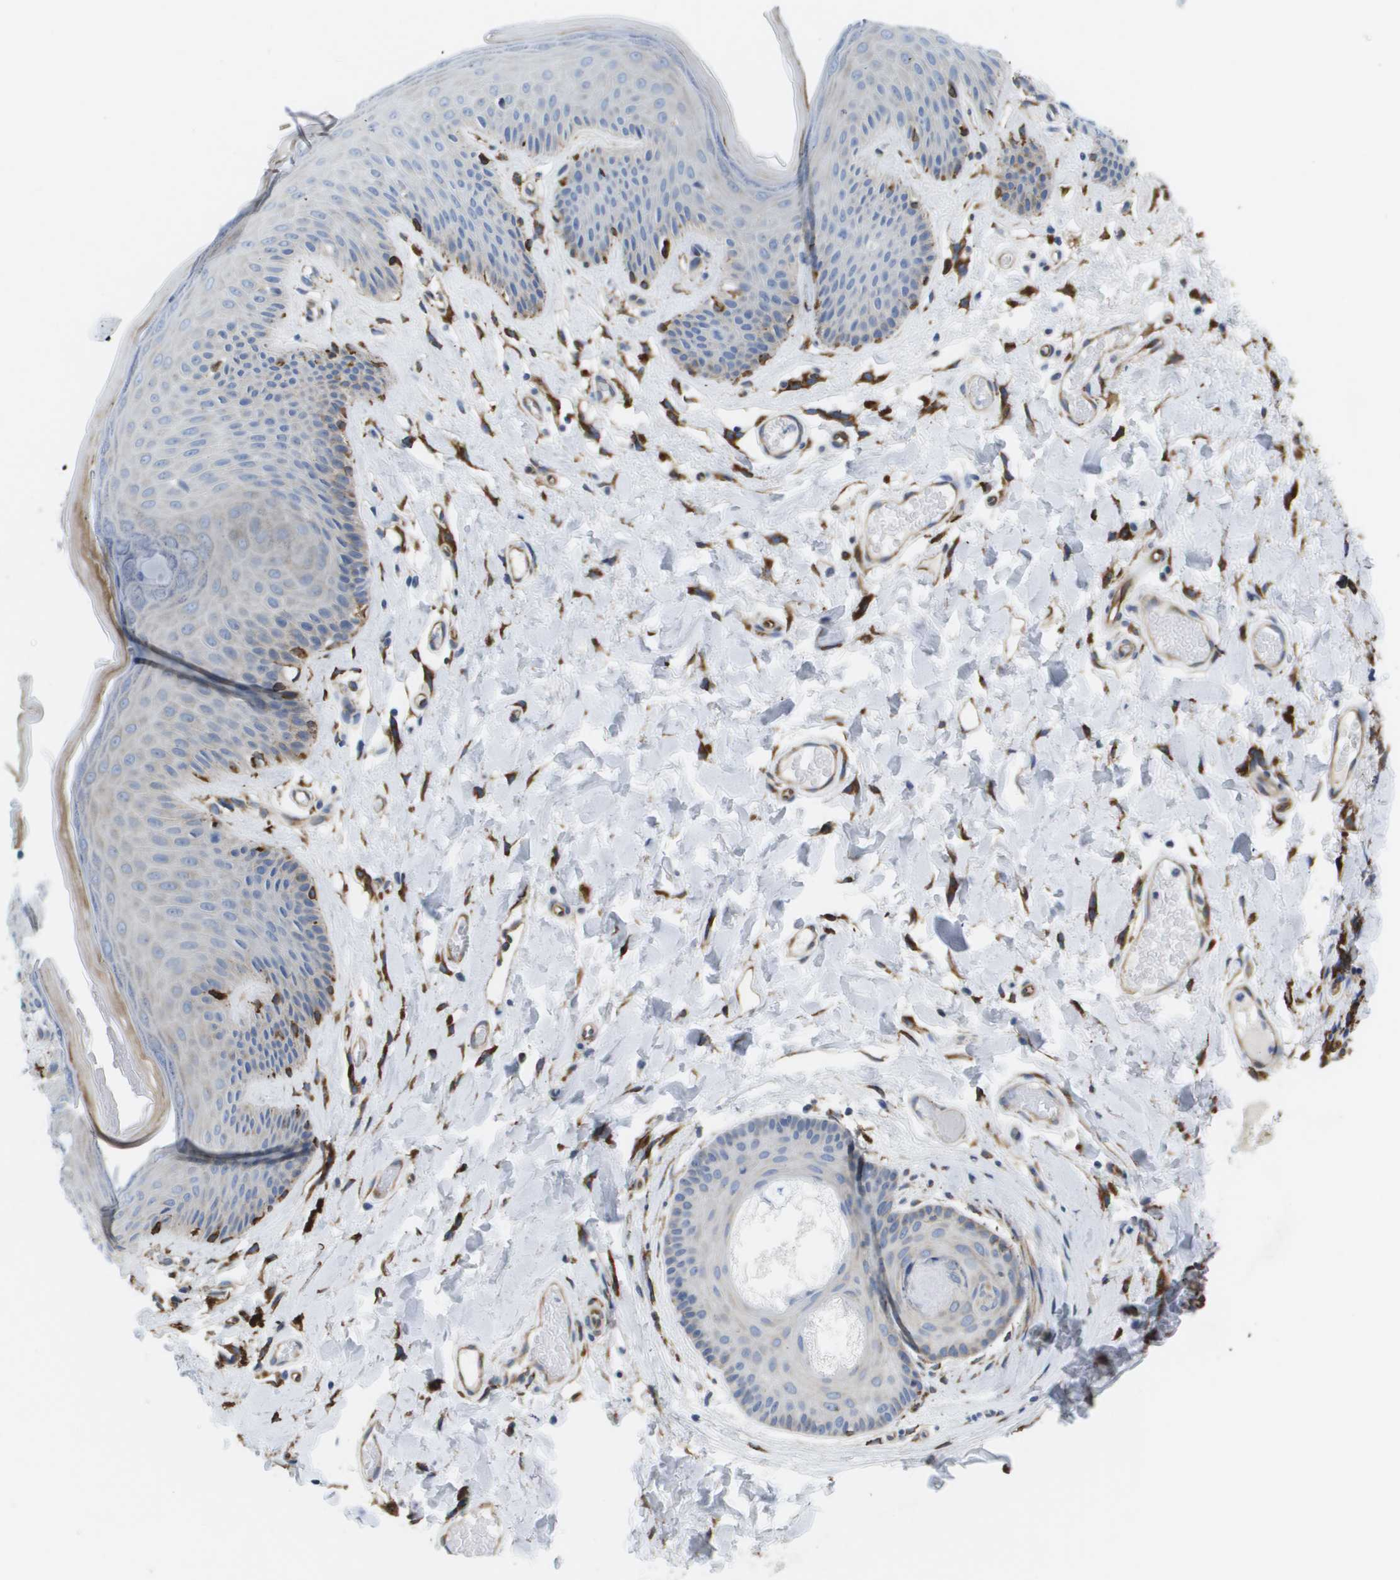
{"staining": {"intensity": "moderate", "quantity": "<25%", "location": "cytoplasmic/membranous"}, "tissue": "skin", "cell_type": "Epidermal cells", "image_type": "normal", "snomed": [{"axis": "morphology", "description": "Normal tissue, NOS"}, {"axis": "topography", "description": "Vulva"}], "caption": "Immunohistochemistry (IHC) of unremarkable human skin displays low levels of moderate cytoplasmic/membranous staining in approximately <25% of epidermal cells.", "gene": "ST3GAL2", "patient": {"sex": "female", "age": 73}}